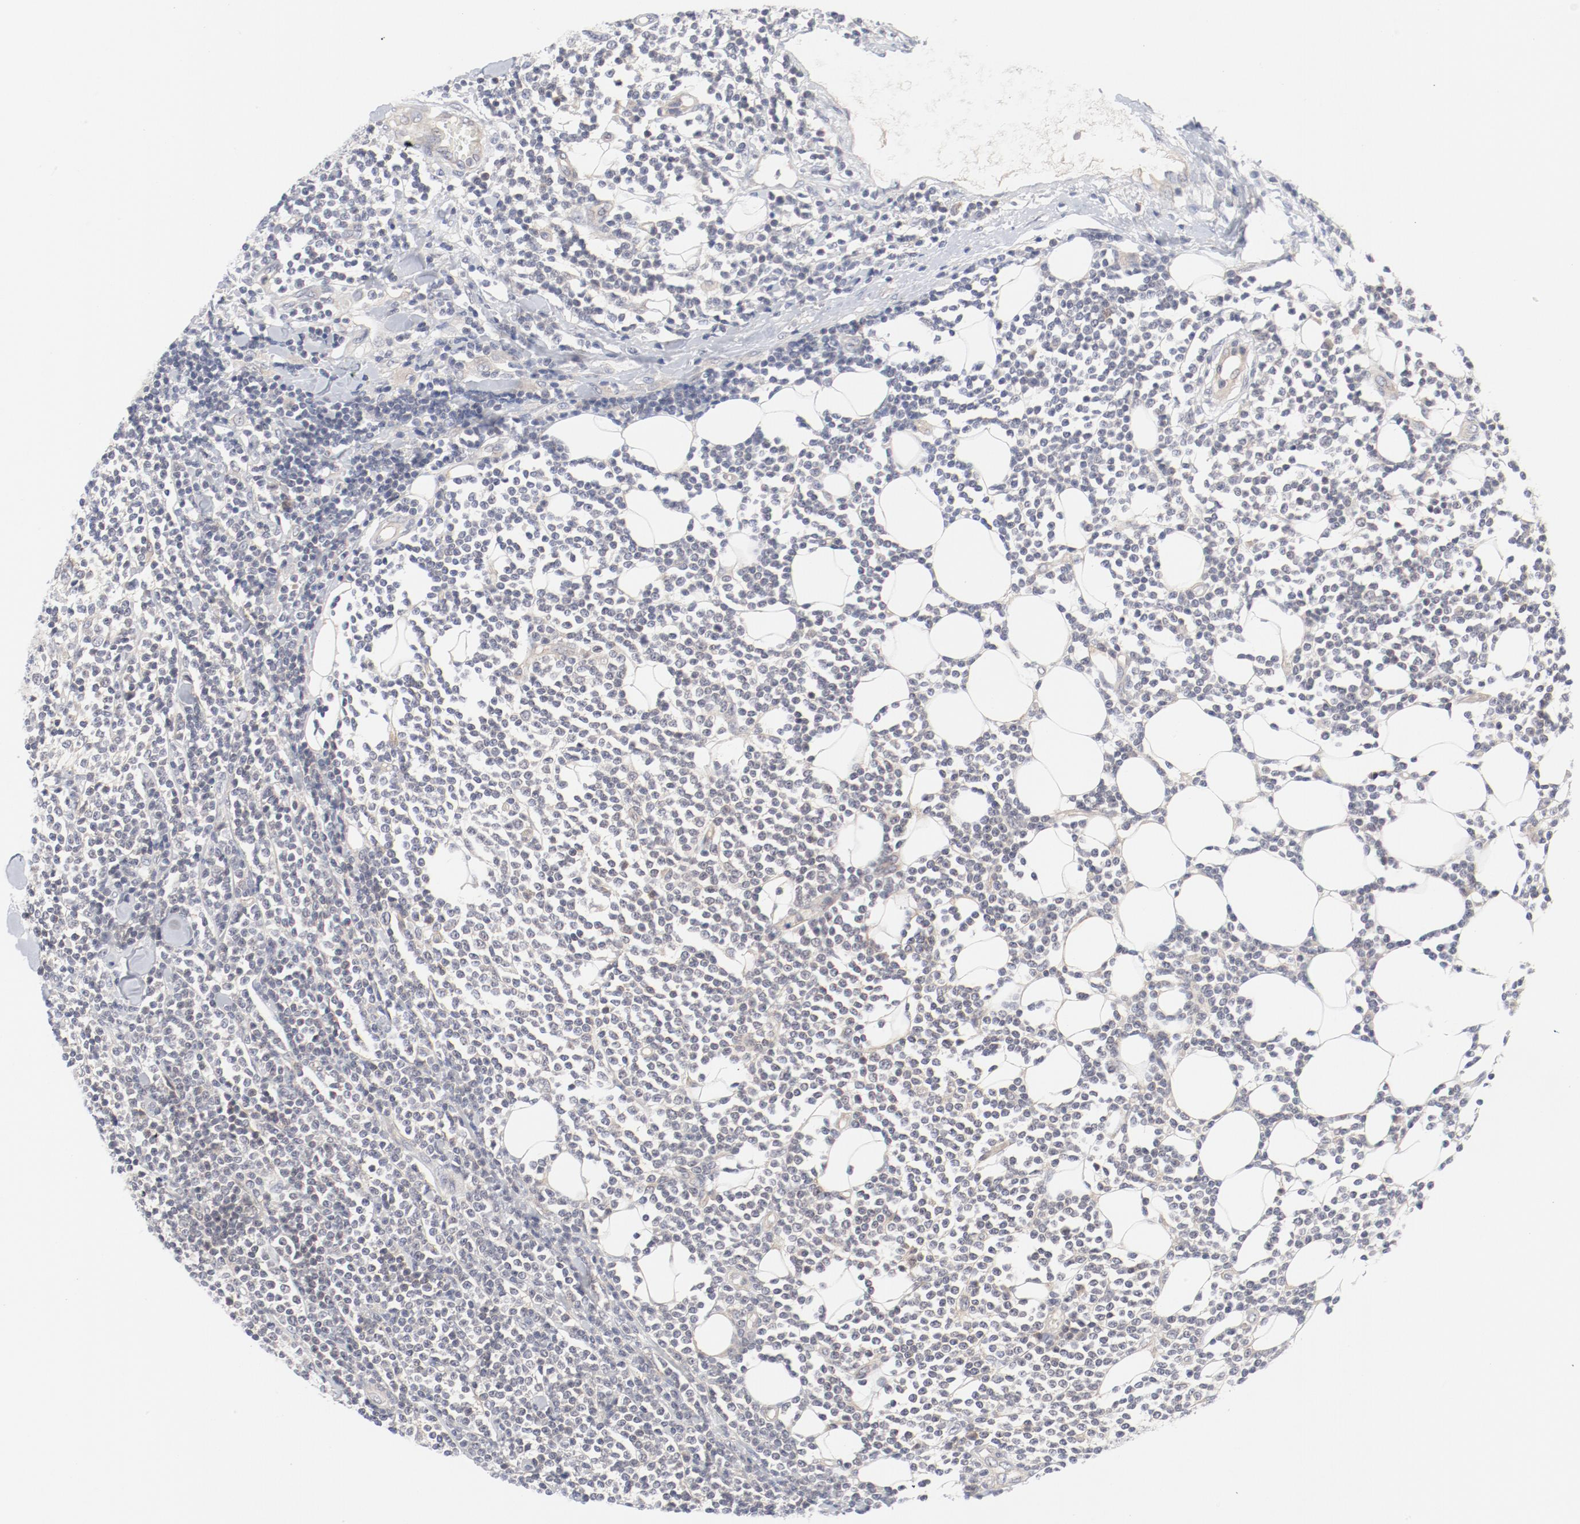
{"staining": {"intensity": "weak", "quantity": "25%-75%", "location": "cytoplasmic/membranous"}, "tissue": "lymphoma", "cell_type": "Tumor cells", "image_type": "cancer", "snomed": [{"axis": "morphology", "description": "Malignant lymphoma, non-Hodgkin's type, Low grade"}, {"axis": "topography", "description": "Soft tissue"}], "caption": "This is an image of IHC staining of malignant lymphoma, non-Hodgkin's type (low-grade), which shows weak positivity in the cytoplasmic/membranous of tumor cells.", "gene": "BAD", "patient": {"sex": "male", "age": 92}}